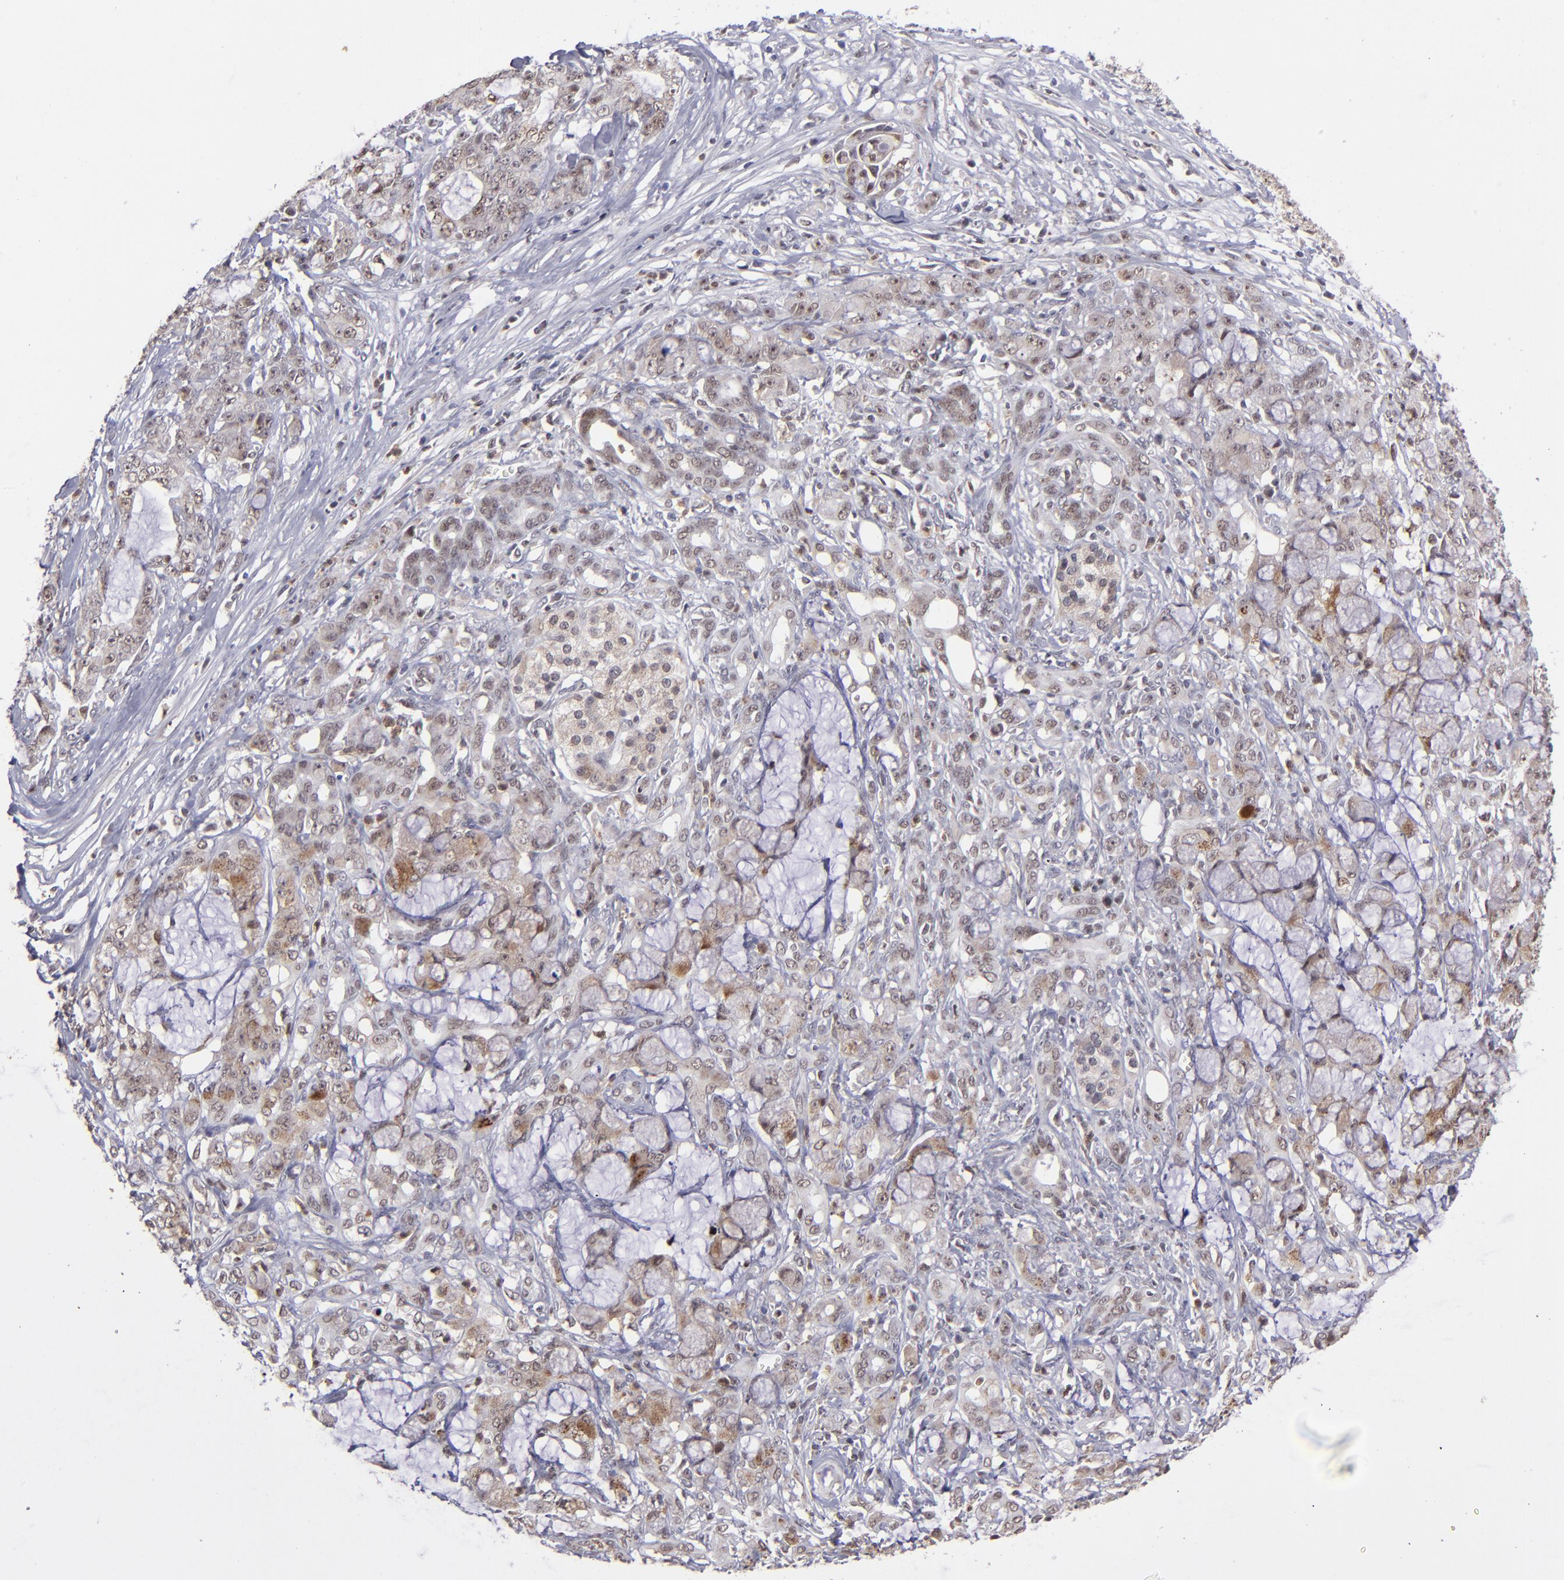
{"staining": {"intensity": "weak", "quantity": "25%-75%", "location": "cytoplasmic/membranous,nuclear"}, "tissue": "pancreatic cancer", "cell_type": "Tumor cells", "image_type": "cancer", "snomed": [{"axis": "morphology", "description": "Adenocarcinoma, NOS"}, {"axis": "topography", "description": "Pancreas"}], "caption": "IHC micrograph of neoplastic tissue: adenocarcinoma (pancreatic) stained using immunohistochemistry (IHC) displays low levels of weak protein expression localized specifically in the cytoplasmic/membranous and nuclear of tumor cells, appearing as a cytoplasmic/membranous and nuclear brown color.", "gene": "RREB1", "patient": {"sex": "female", "age": 73}}